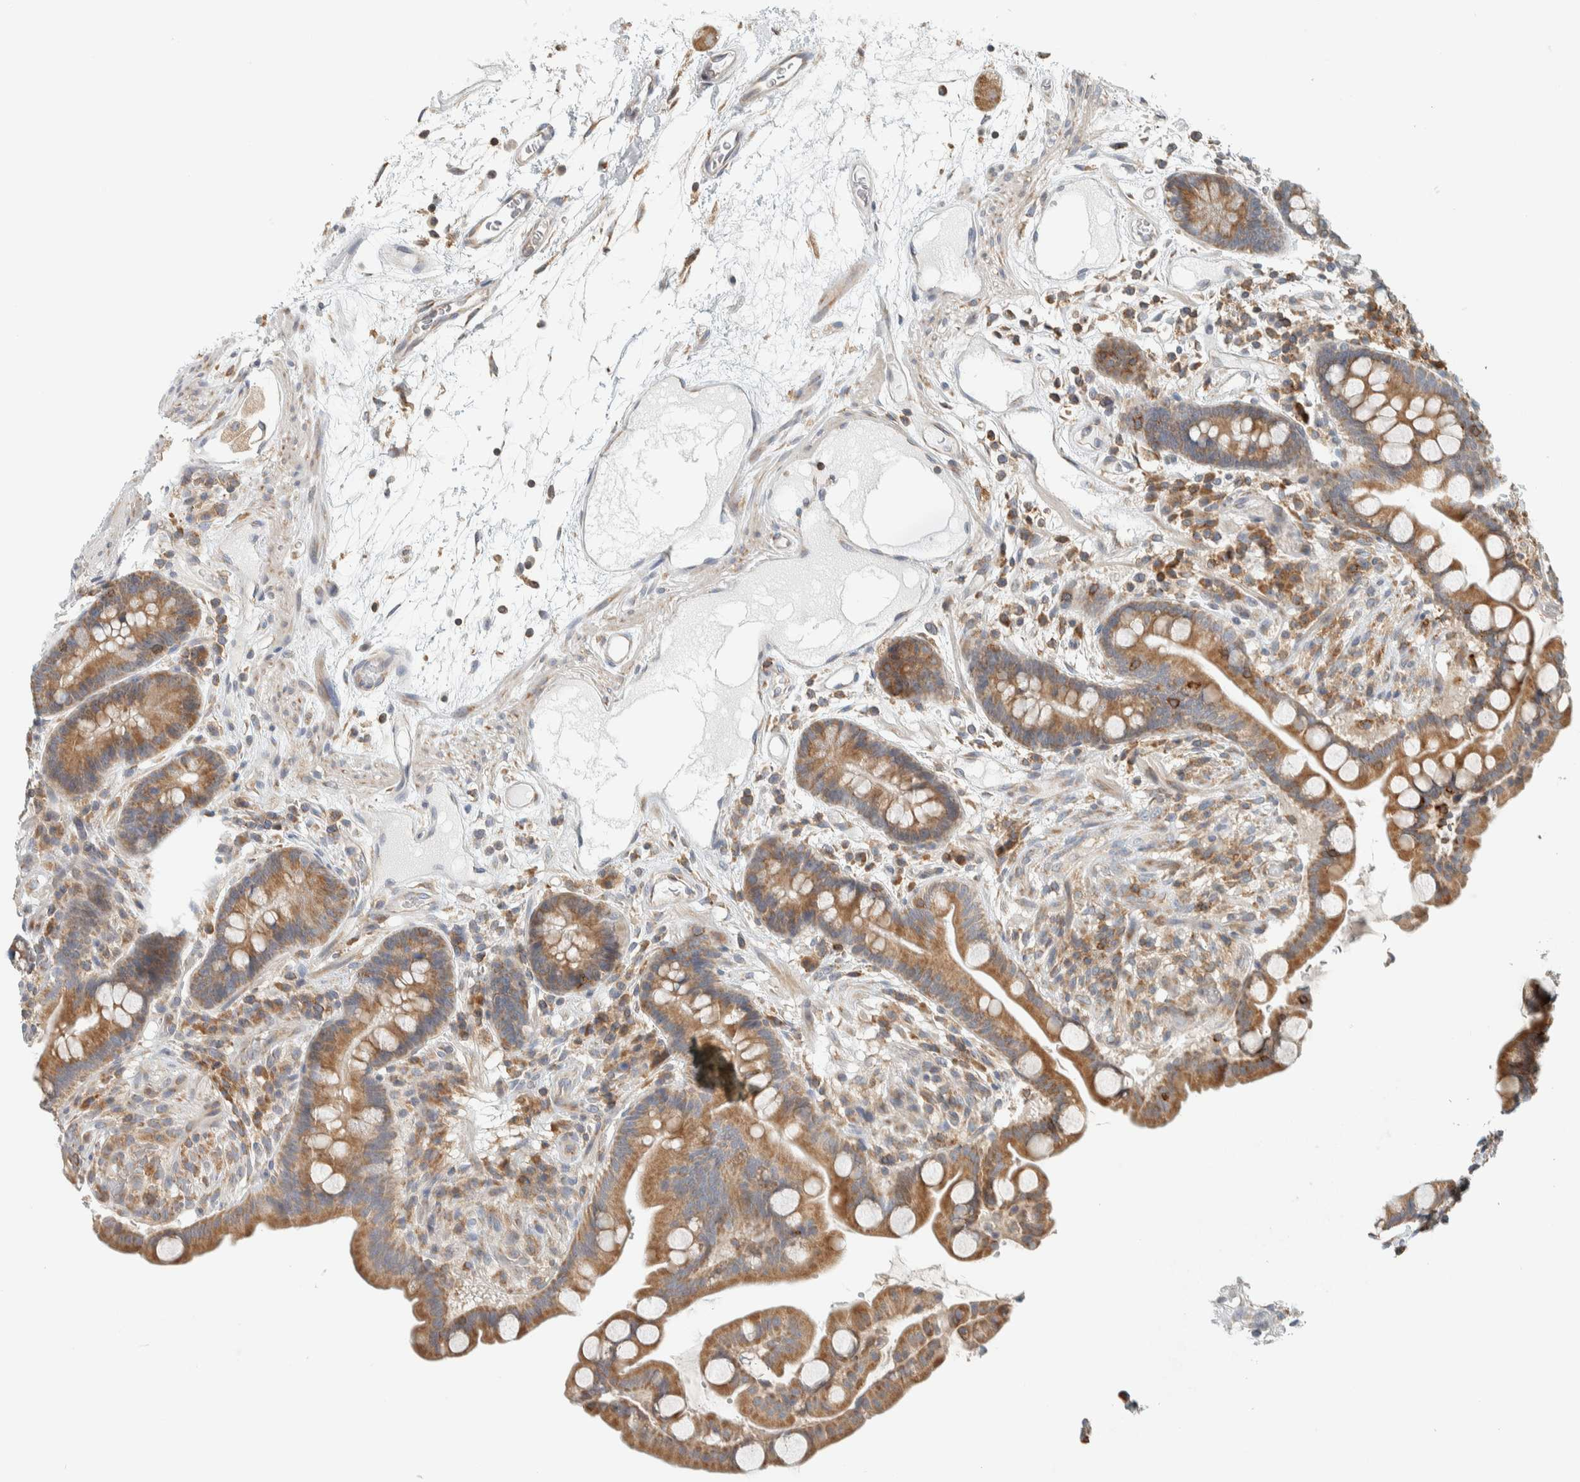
{"staining": {"intensity": "weak", "quantity": ">75%", "location": "cytoplasmic/membranous"}, "tissue": "colon", "cell_type": "Endothelial cells", "image_type": "normal", "snomed": [{"axis": "morphology", "description": "Normal tissue, NOS"}, {"axis": "topography", "description": "Colon"}], "caption": "Colon stained with IHC displays weak cytoplasmic/membranous expression in approximately >75% of endothelial cells.", "gene": "CCDC57", "patient": {"sex": "male", "age": 73}}